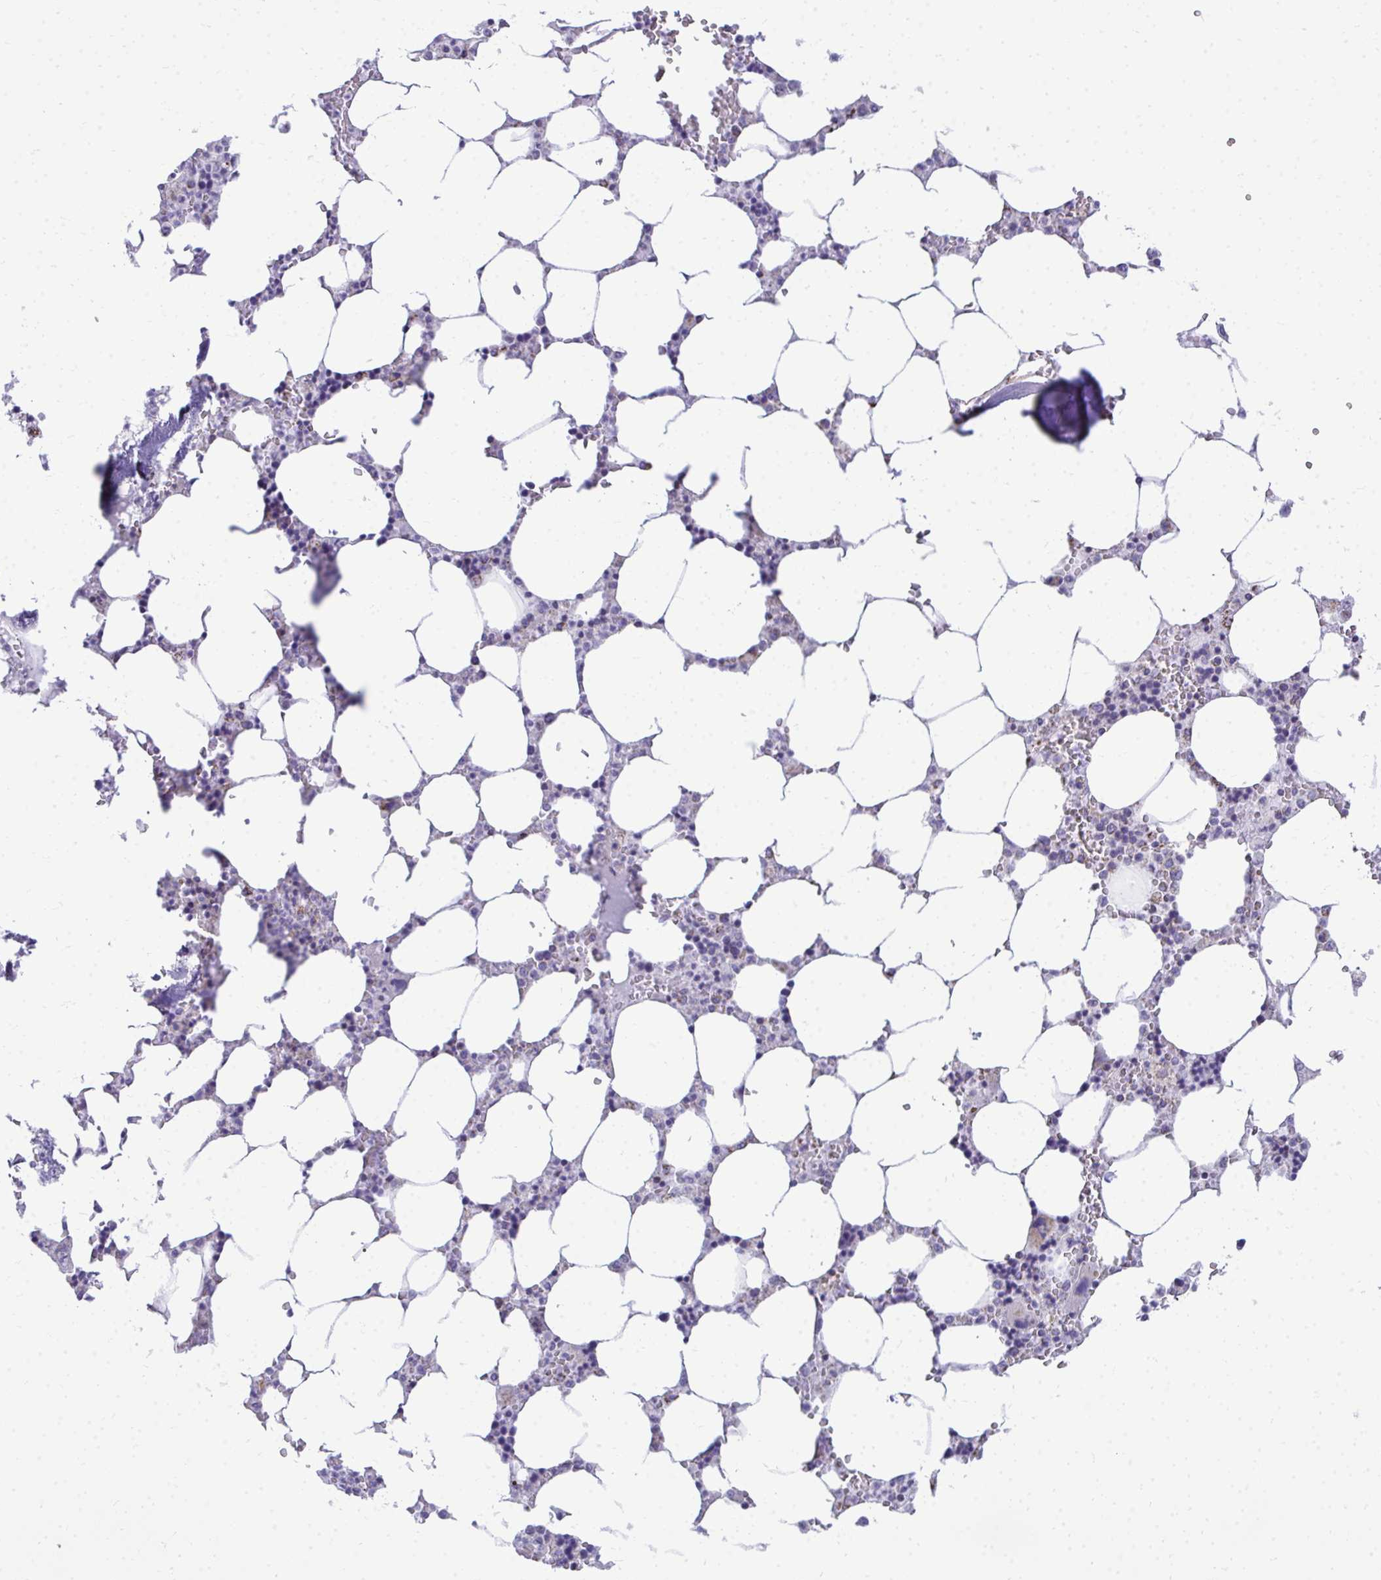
{"staining": {"intensity": "negative", "quantity": "none", "location": "none"}, "tissue": "bone marrow", "cell_type": "Hematopoietic cells", "image_type": "normal", "snomed": [{"axis": "morphology", "description": "Normal tissue, NOS"}, {"axis": "topography", "description": "Bone marrow"}], "caption": "A high-resolution histopathology image shows immunohistochemistry staining of normal bone marrow, which reveals no significant expression in hematopoietic cells.", "gene": "MPZL2", "patient": {"sex": "male", "age": 64}}